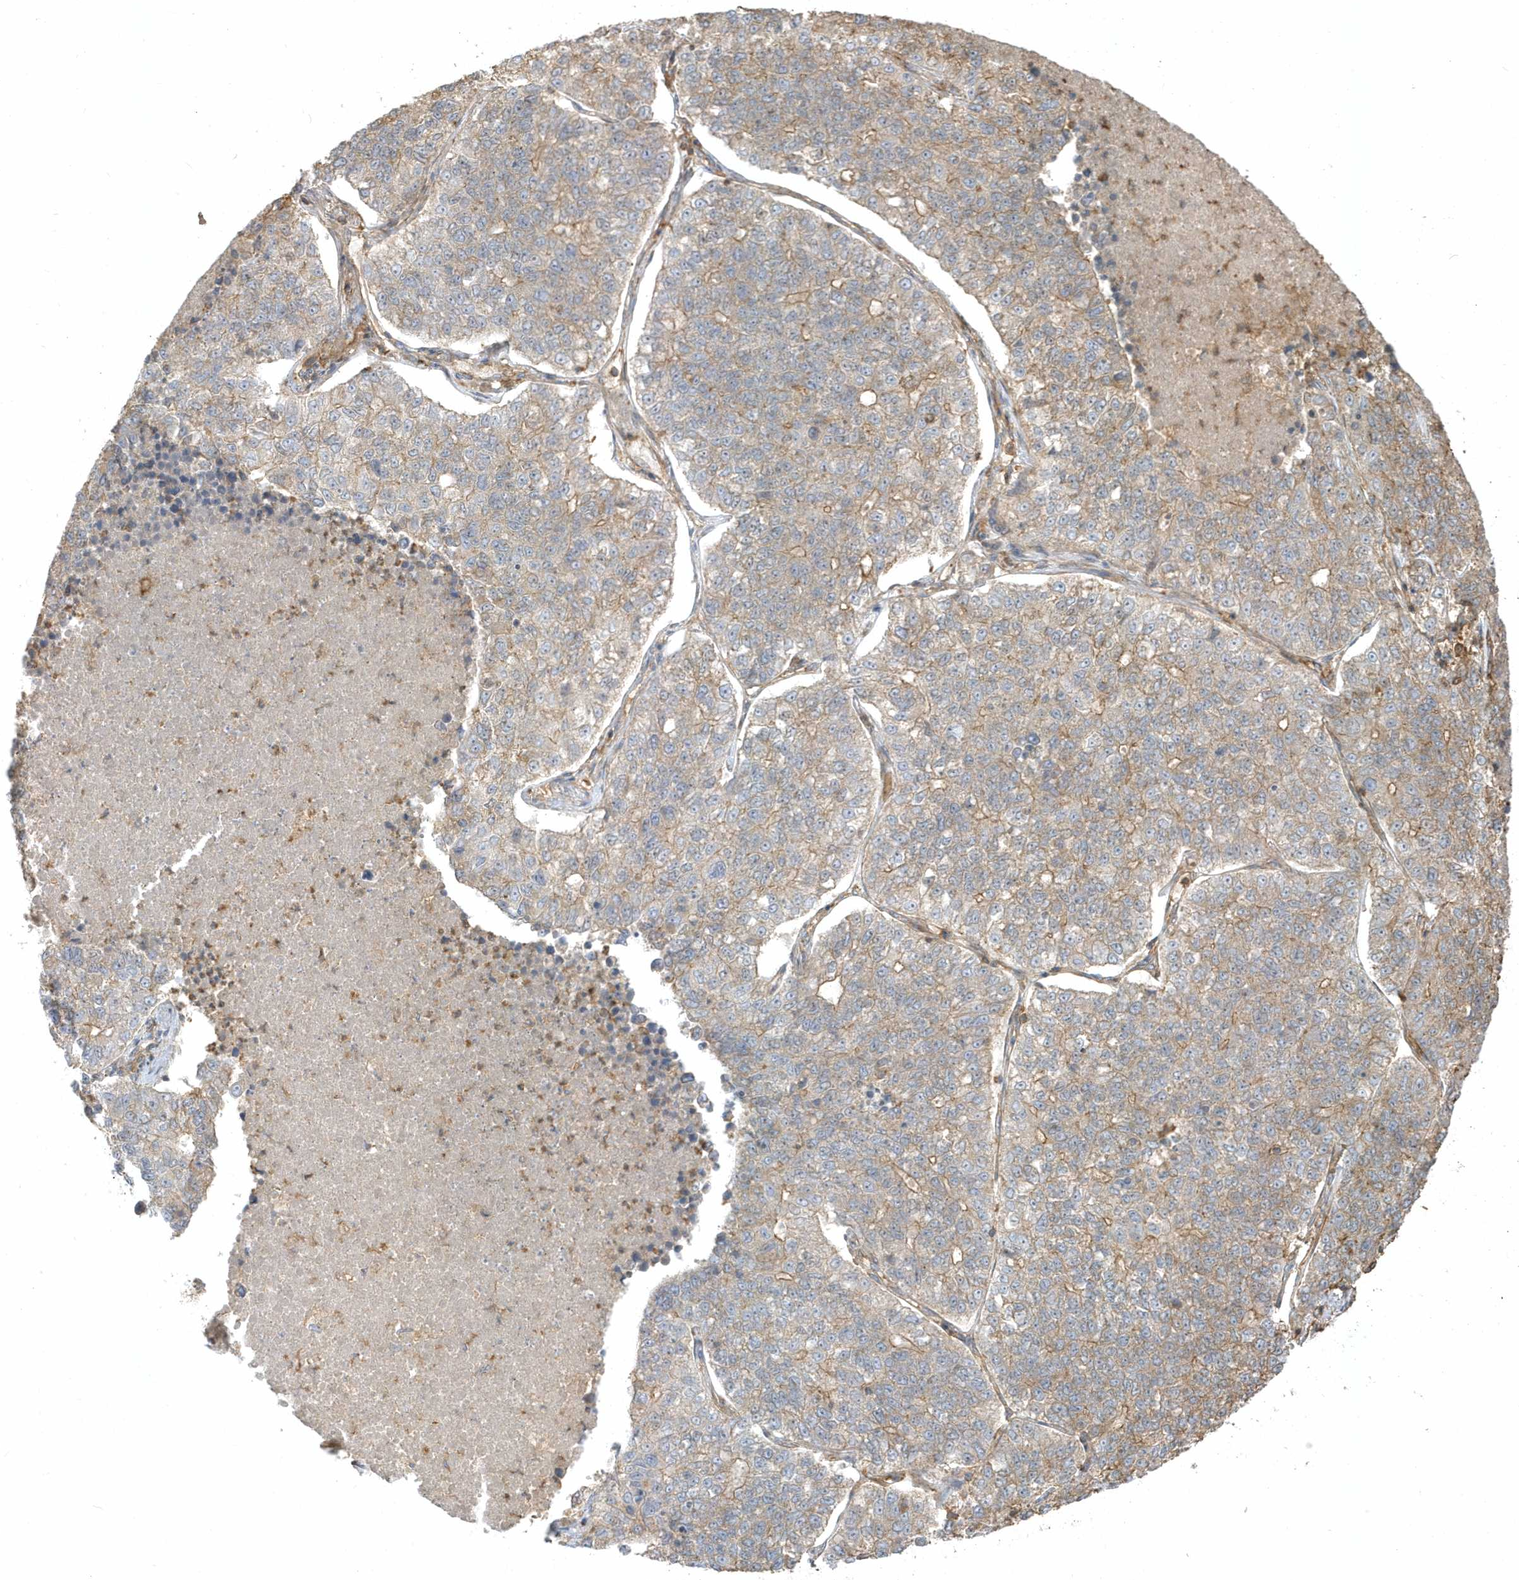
{"staining": {"intensity": "weak", "quantity": "25%-75%", "location": "cytoplasmic/membranous"}, "tissue": "lung cancer", "cell_type": "Tumor cells", "image_type": "cancer", "snomed": [{"axis": "morphology", "description": "Adenocarcinoma, NOS"}, {"axis": "topography", "description": "Lung"}], "caption": "Human lung adenocarcinoma stained with a brown dye demonstrates weak cytoplasmic/membranous positive expression in about 25%-75% of tumor cells.", "gene": "ZBTB8A", "patient": {"sex": "male", "age": 49}}